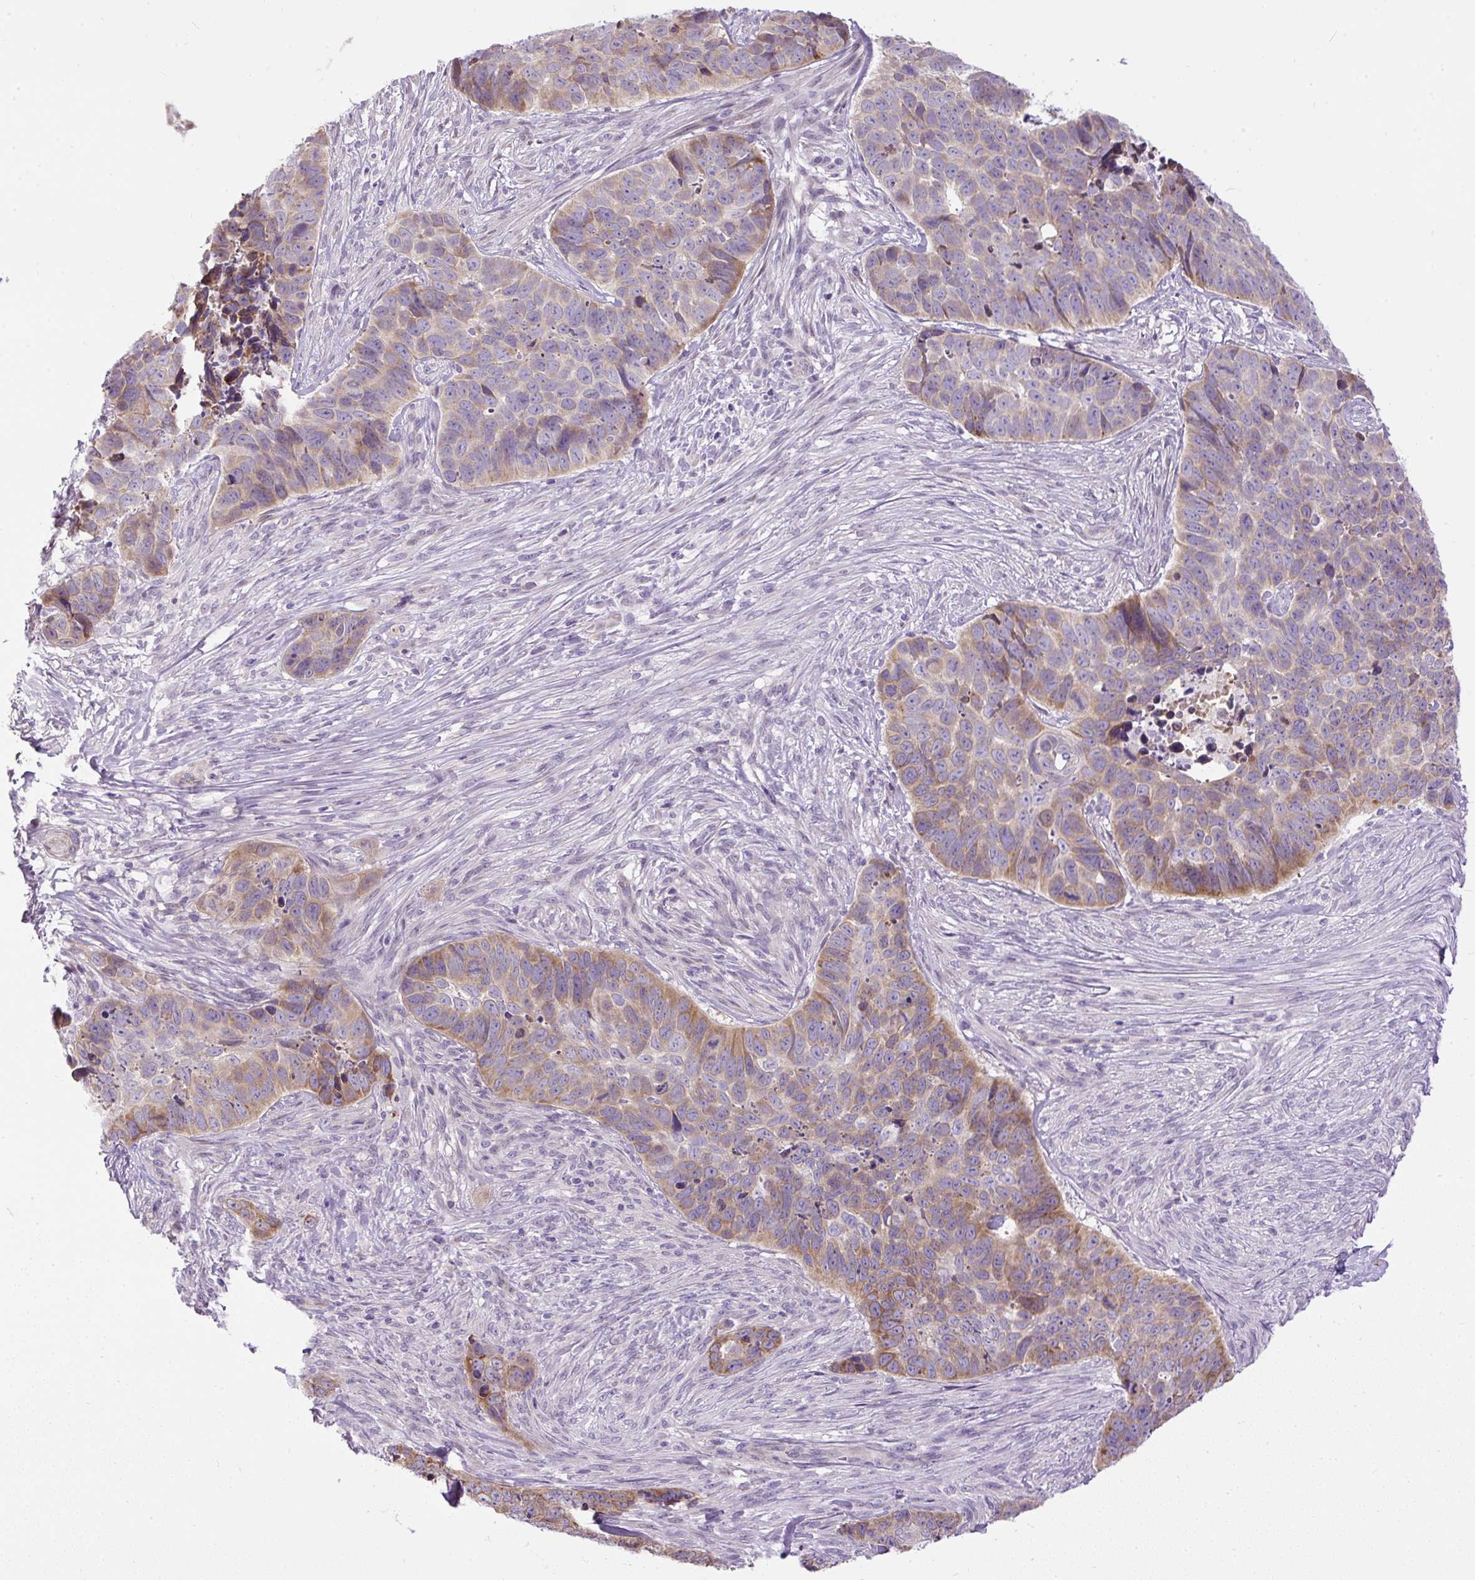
{"staining": {"intensity": "moderate", "quantity": "25%-75%", "location": "cytoplasmic/membranous"}, "tissue": "skin cancer", "cell_type": "Tumor cells", "image_type": "cancer", "snomed": [{"axis": "morphology", "description": "Basal cell carcinoma"}, {"axis": "topography", "description": "Skin"}], "caption": "This histopathology image displays skin cancer stained with immunohistochemistry (IHC) to label a protein in brown. The cytoplasmic/membranous of tumor cells show moderate positivity for the protein. Nuclei are counter-stained blue.", "gene": "CFAP47", "patient": {"sex": "female", "age": 82}}